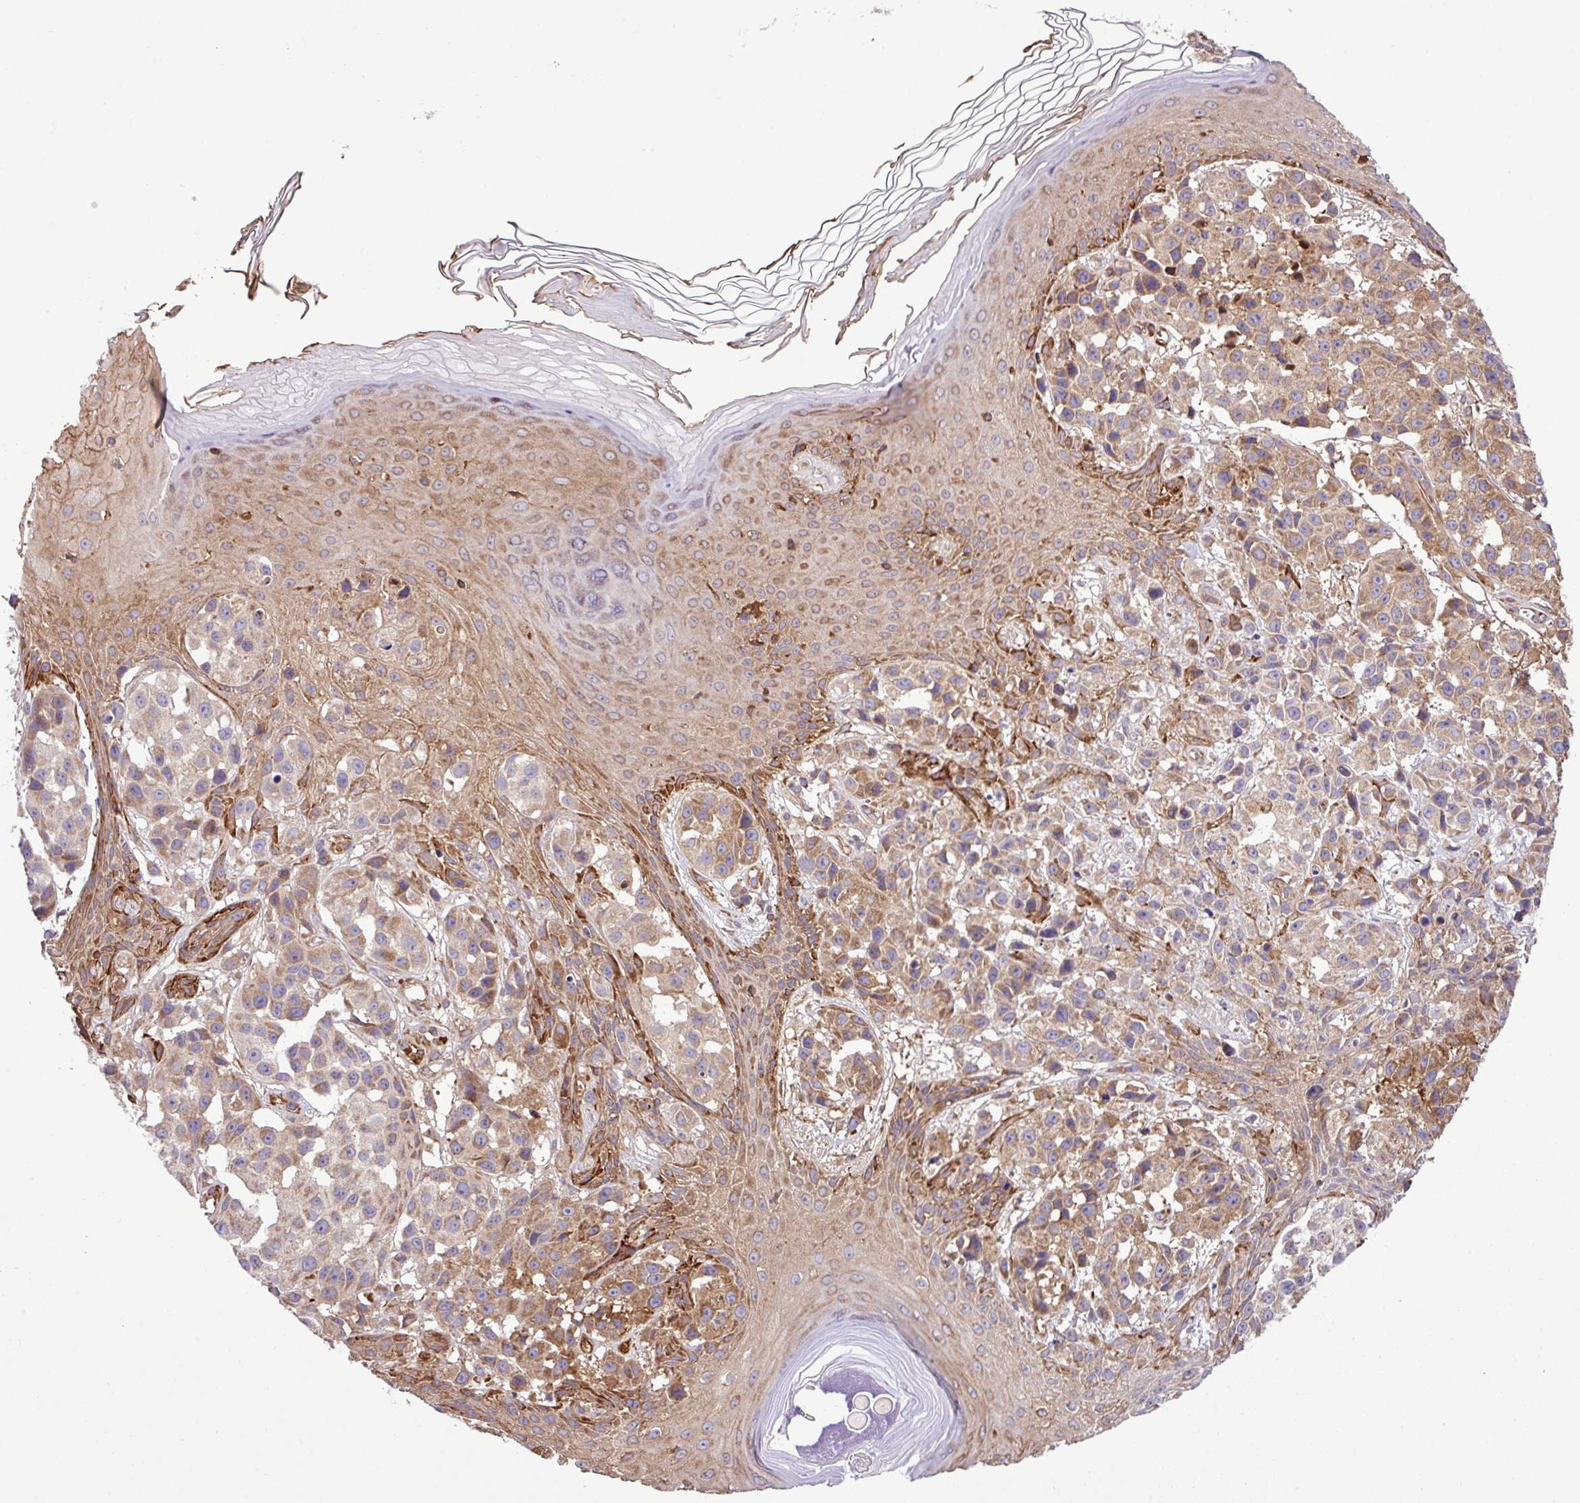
{"staining": {"intensity": "moderate", "quantity": ">75%", "location": "cytoplasmic/membranous"}, "tissue": "melanoma", "cell_type": "Tumor cells", "image_type": "cancer", "snomed": [{"axis": "morphology", "description": "Malignant melanoma, NOS"}, {"axis": "topography", "description": "Skin"}], "caption": "This micrograph shows immunohistochemistry (IHC) staining of human melanoma, with medium moderate cytoplasmic/membranous positivity in approximately >75% of tumor cells.", "gene": "CWH43", "patient": {"sex": "male", "age": 39}}